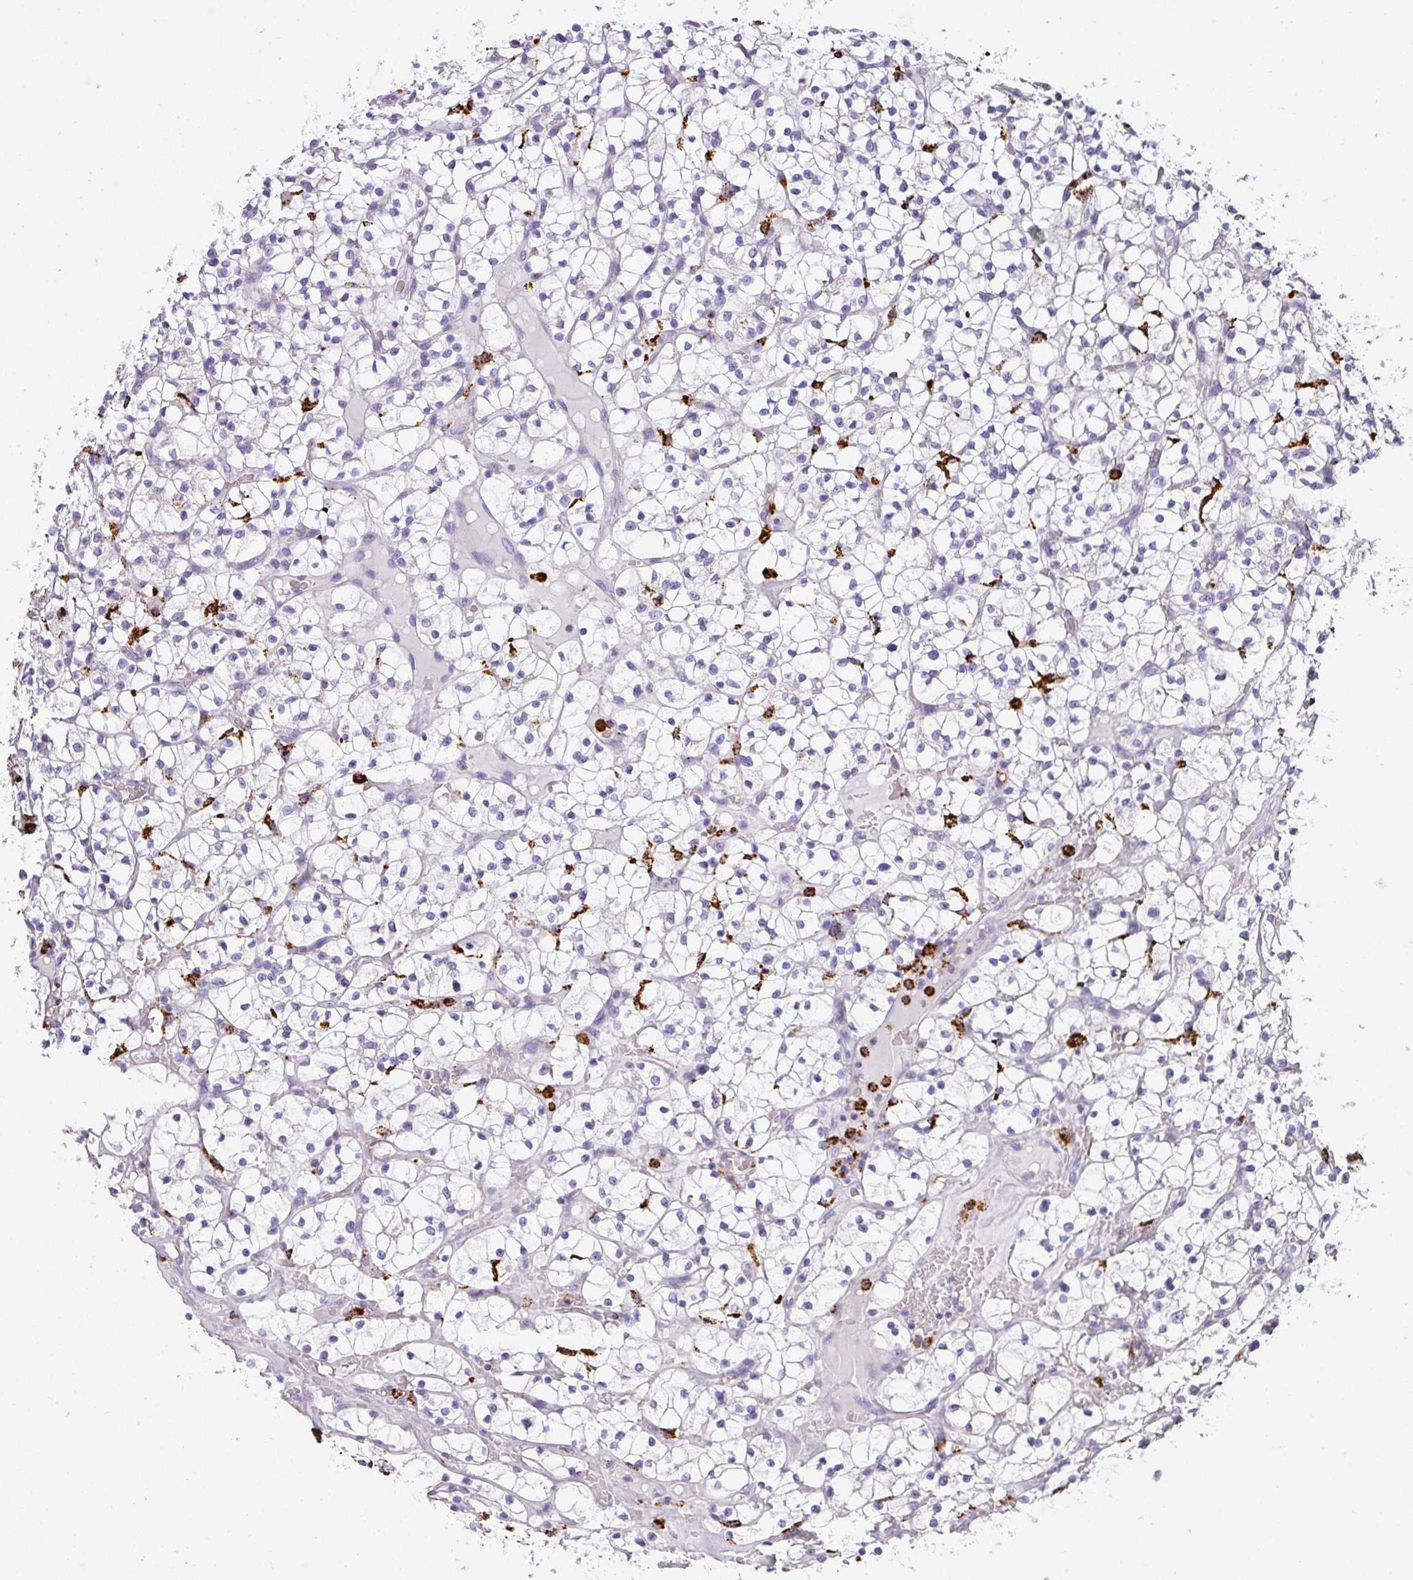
{"staining": {"intensity": "negative", "quantity": "none", "location": "none"}, "tissue": "renal cancer", "cell_type": "Tumor cells", "image_type": "cancer", "snomed": [{"axis": "morphology", "description": "Adenocarcinoma, NOS"}, {"axis": "topography", "description": "Kidney"}], "caption": "A micrograph of adenocarcinoma (renal) stained for a protein shows no brown staining in tumor cells.", "gene": "MMACHC", "patient": {"sex": "female", "age": 64}}